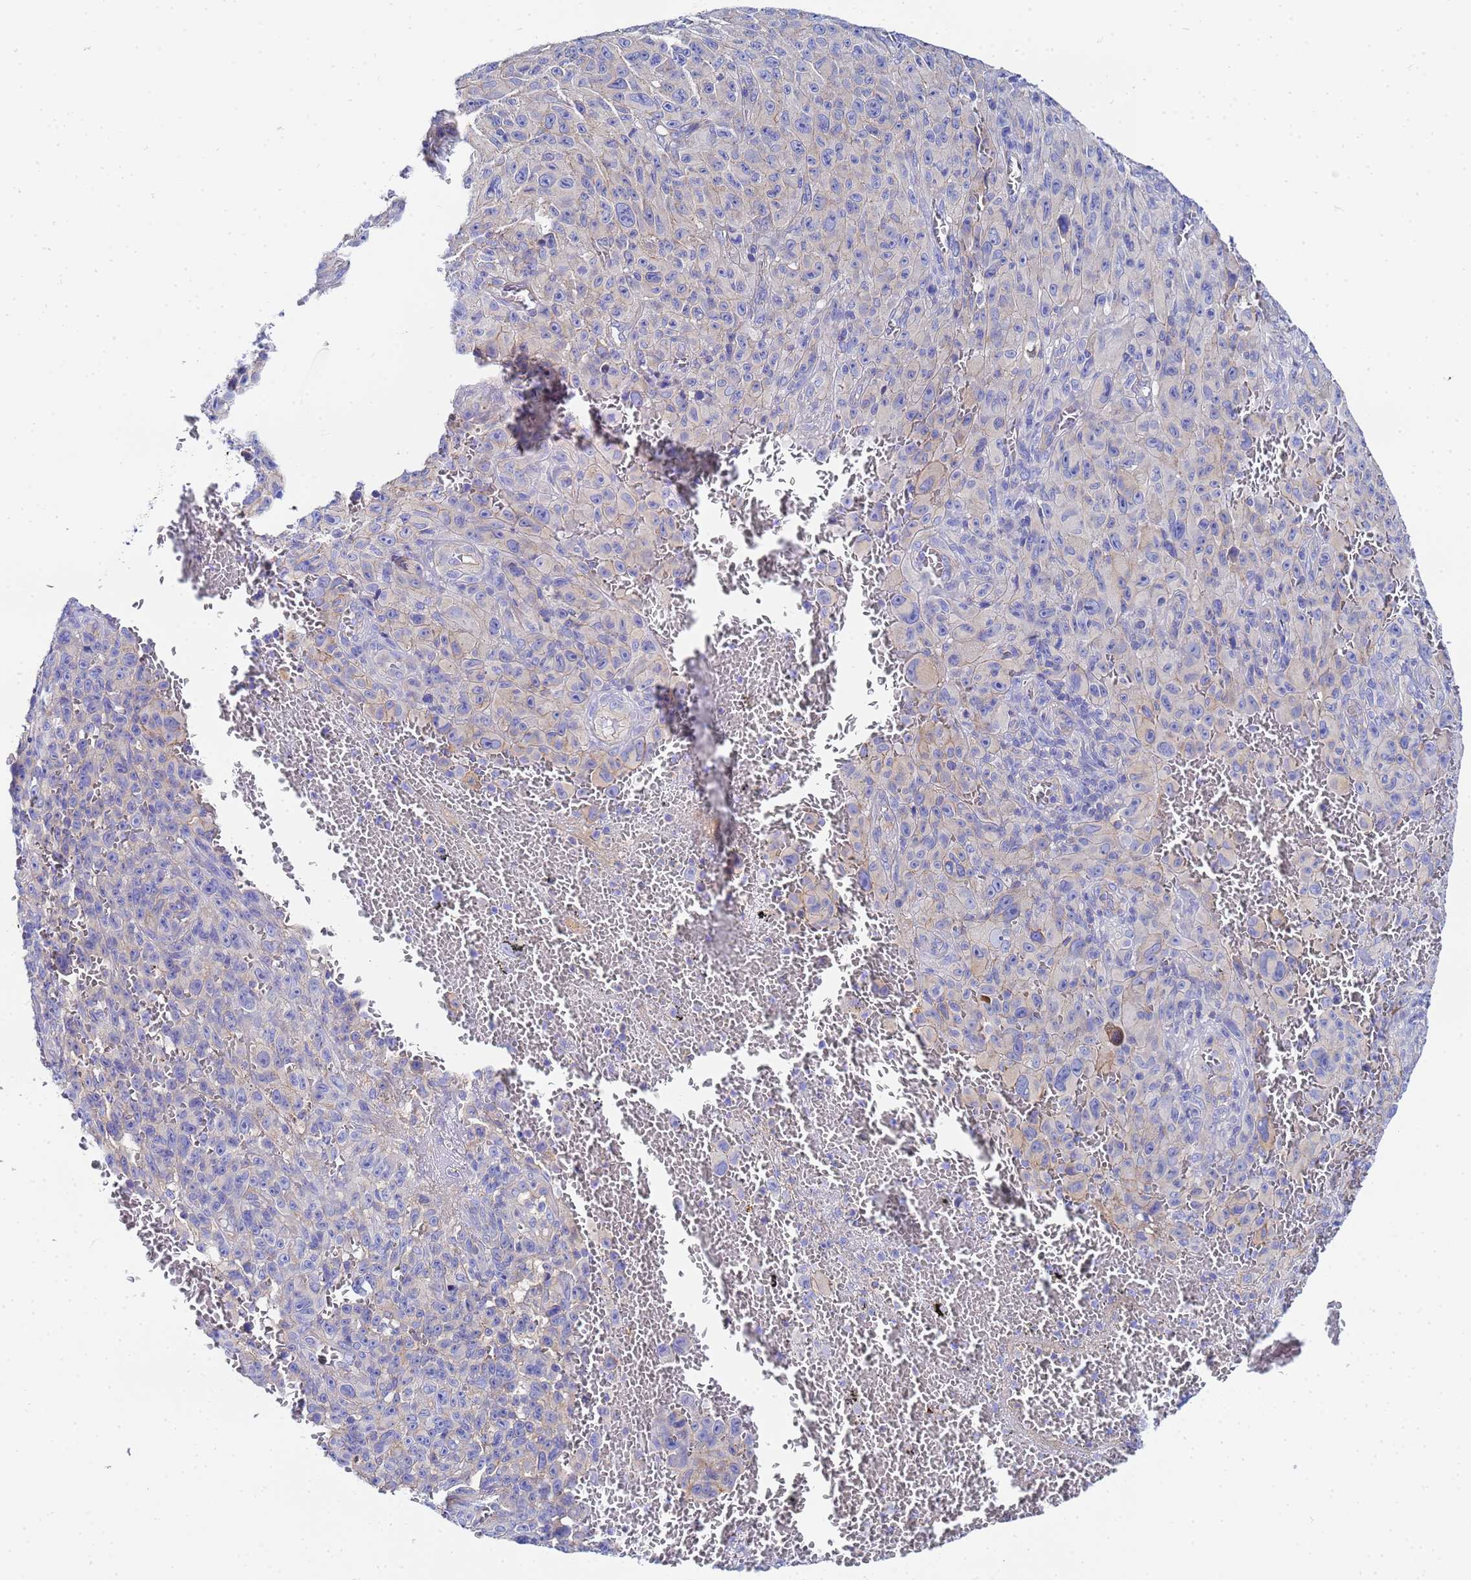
{"staining": {"intensity": "negative", "quantity": "none", "location": "none"}, "tissue": "melanoma", "cell_type": "Tumor cells", "image_type": "cancer", "snomed": [{"axis": "morphology", "description": "Malignant melanoma, NOS"}, {"axis": "topography", "description": "Skin"}], "caption": "Tumor cells show no significant protein expression in melanoma.", "gene": "RAB39B", "patient": {"sex": "female", "age": 82}}